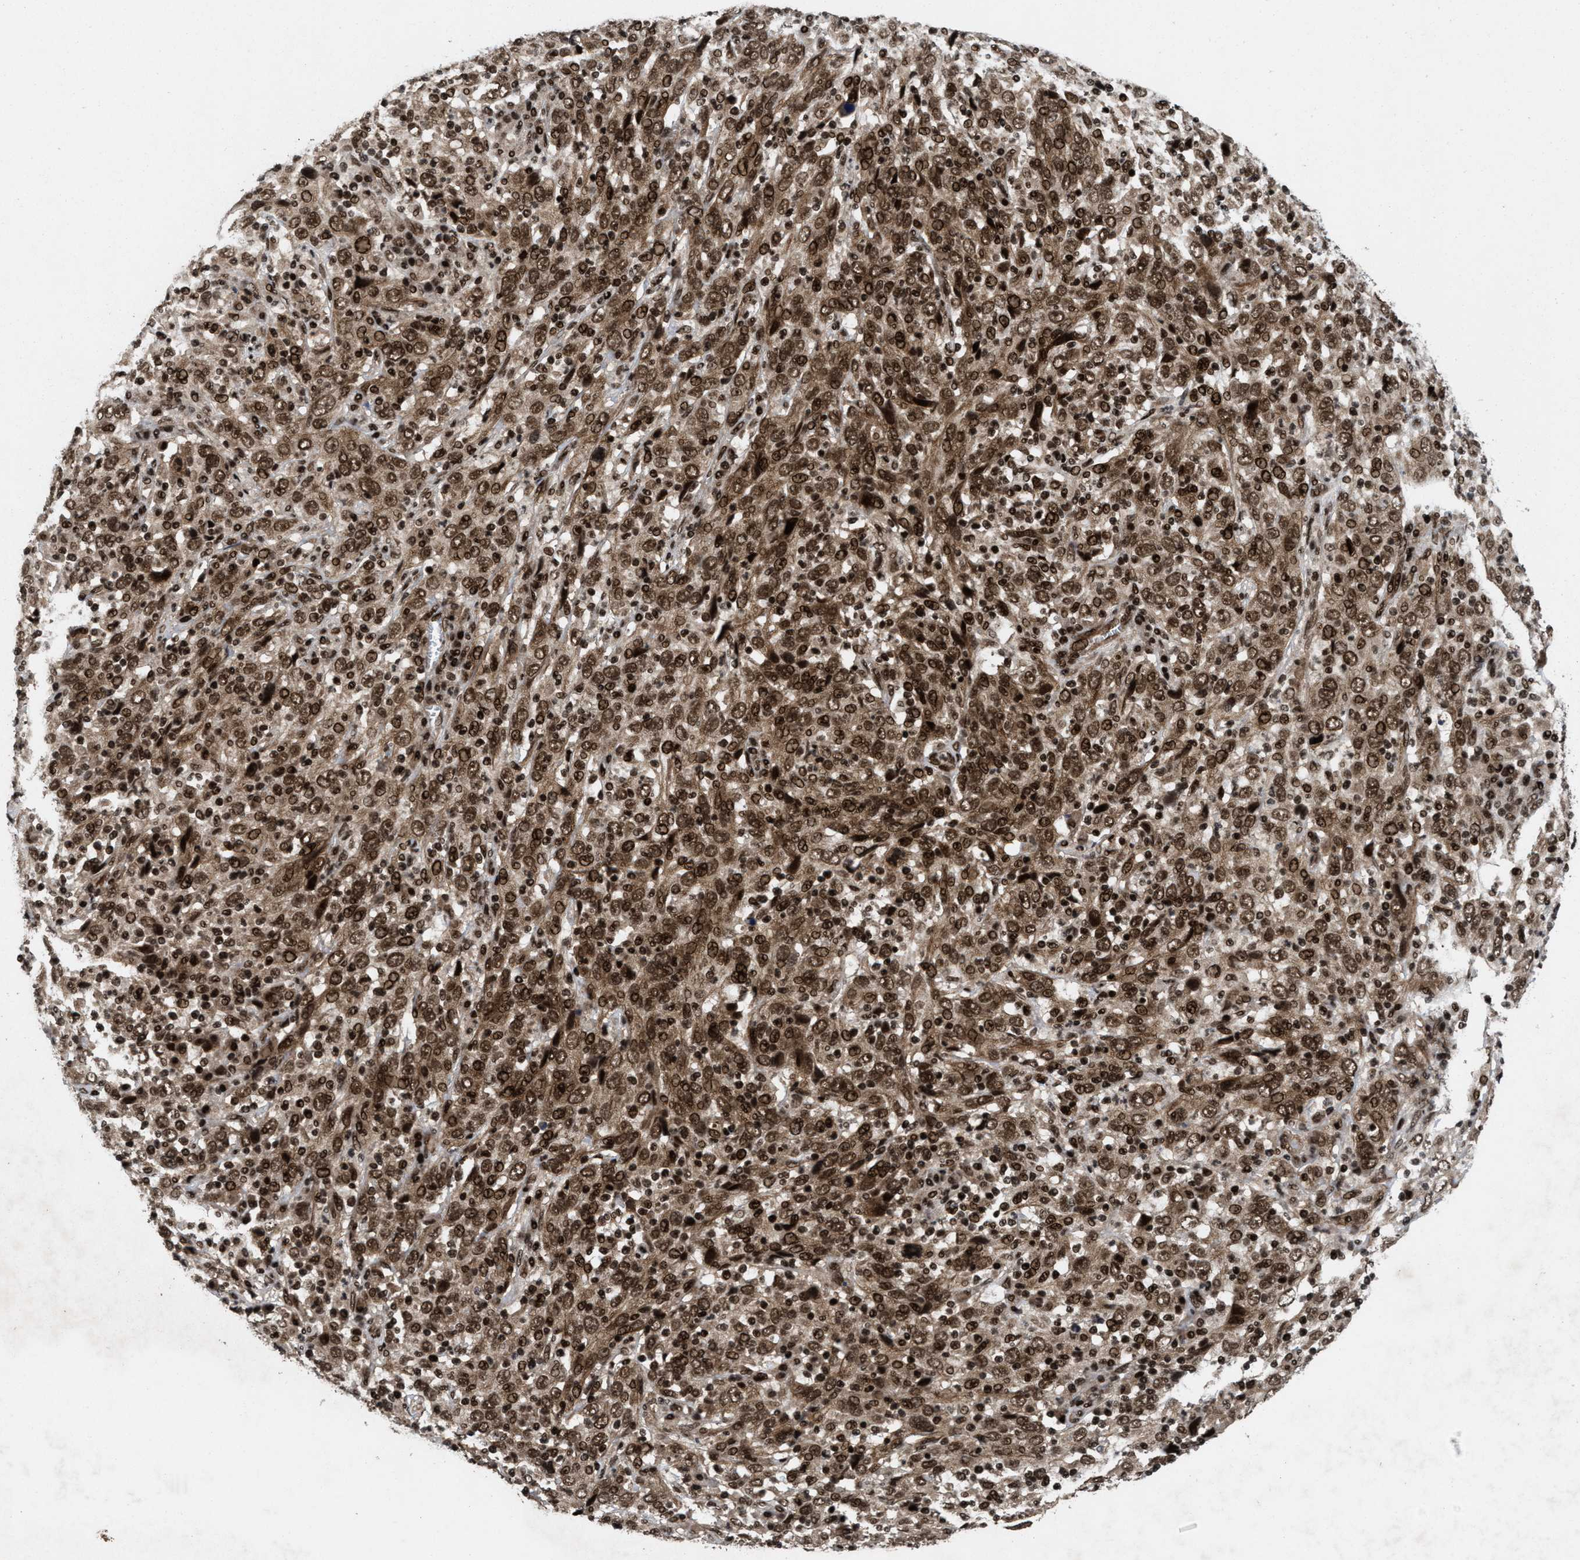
{"staining": {"intensity": "moderate", "quantity": ">75%", "location": "cytoplasmic/membranous,nuclear"}, "tissue": "cervical cancer", "cell_type": "Tumor cells", "image_type": "cancer", "snomed": [{"axis": "morphology", "description": "Squamous cell carcinoma, NOS"}, {"axis": "topography", "description": "Cervix"}], "caption": "A micrograph showing moderate cytoplasmic/membranous and nuclear staining in approximately >75% of tumor cells in squamous cell carcinoma (cervical), as visualized by brown immunohistochemical staining.", "gene": "WIZ", "patient": {"sex": "female", "age": 46}}